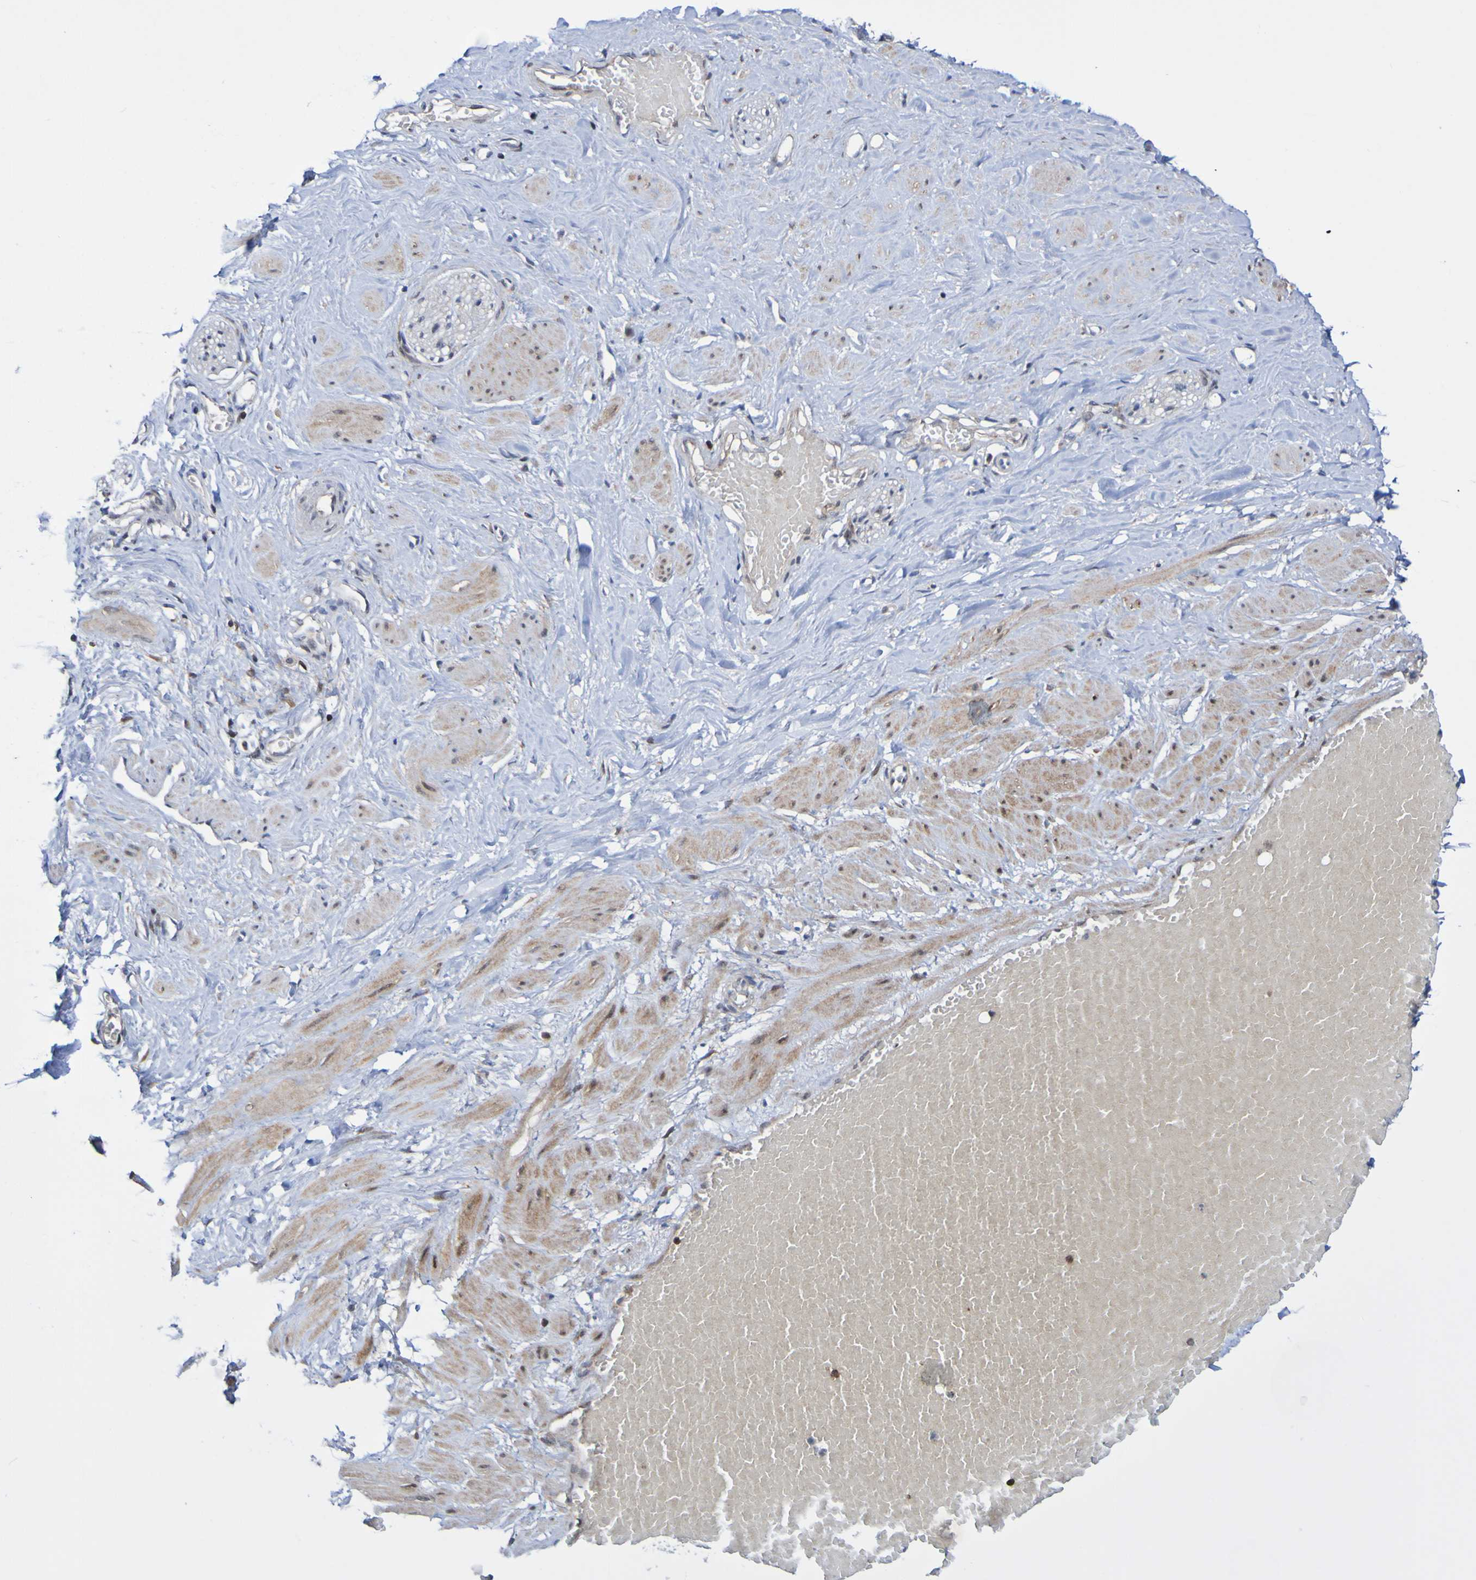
{"staining": {"intensity": "negative", "quantity": "none", "location": "none"}, "tissue": "adipose tissue", "cell_type": "Adipocytes", "image_type": "normal", "snomed": [{"axis": "morphology", "description": "Normal tissue, NOS"}, {"axis": "topography", "description": "Soft tissue"}, {"axis": "topography", "description": "Vascular tissue"}], "caption": "High magnification brightfield microscopy of benign adipose tissue stained with DAB (brown) and counterstained with hematoxylin (blue): adipocytes show no significant positivity. (DAB (3,3'-diaminobenzidine) IHC visualized using brightfield microscopy, high magnification).", "gene": "ATIC", "patient": {"sex": "female", "age": 35}}